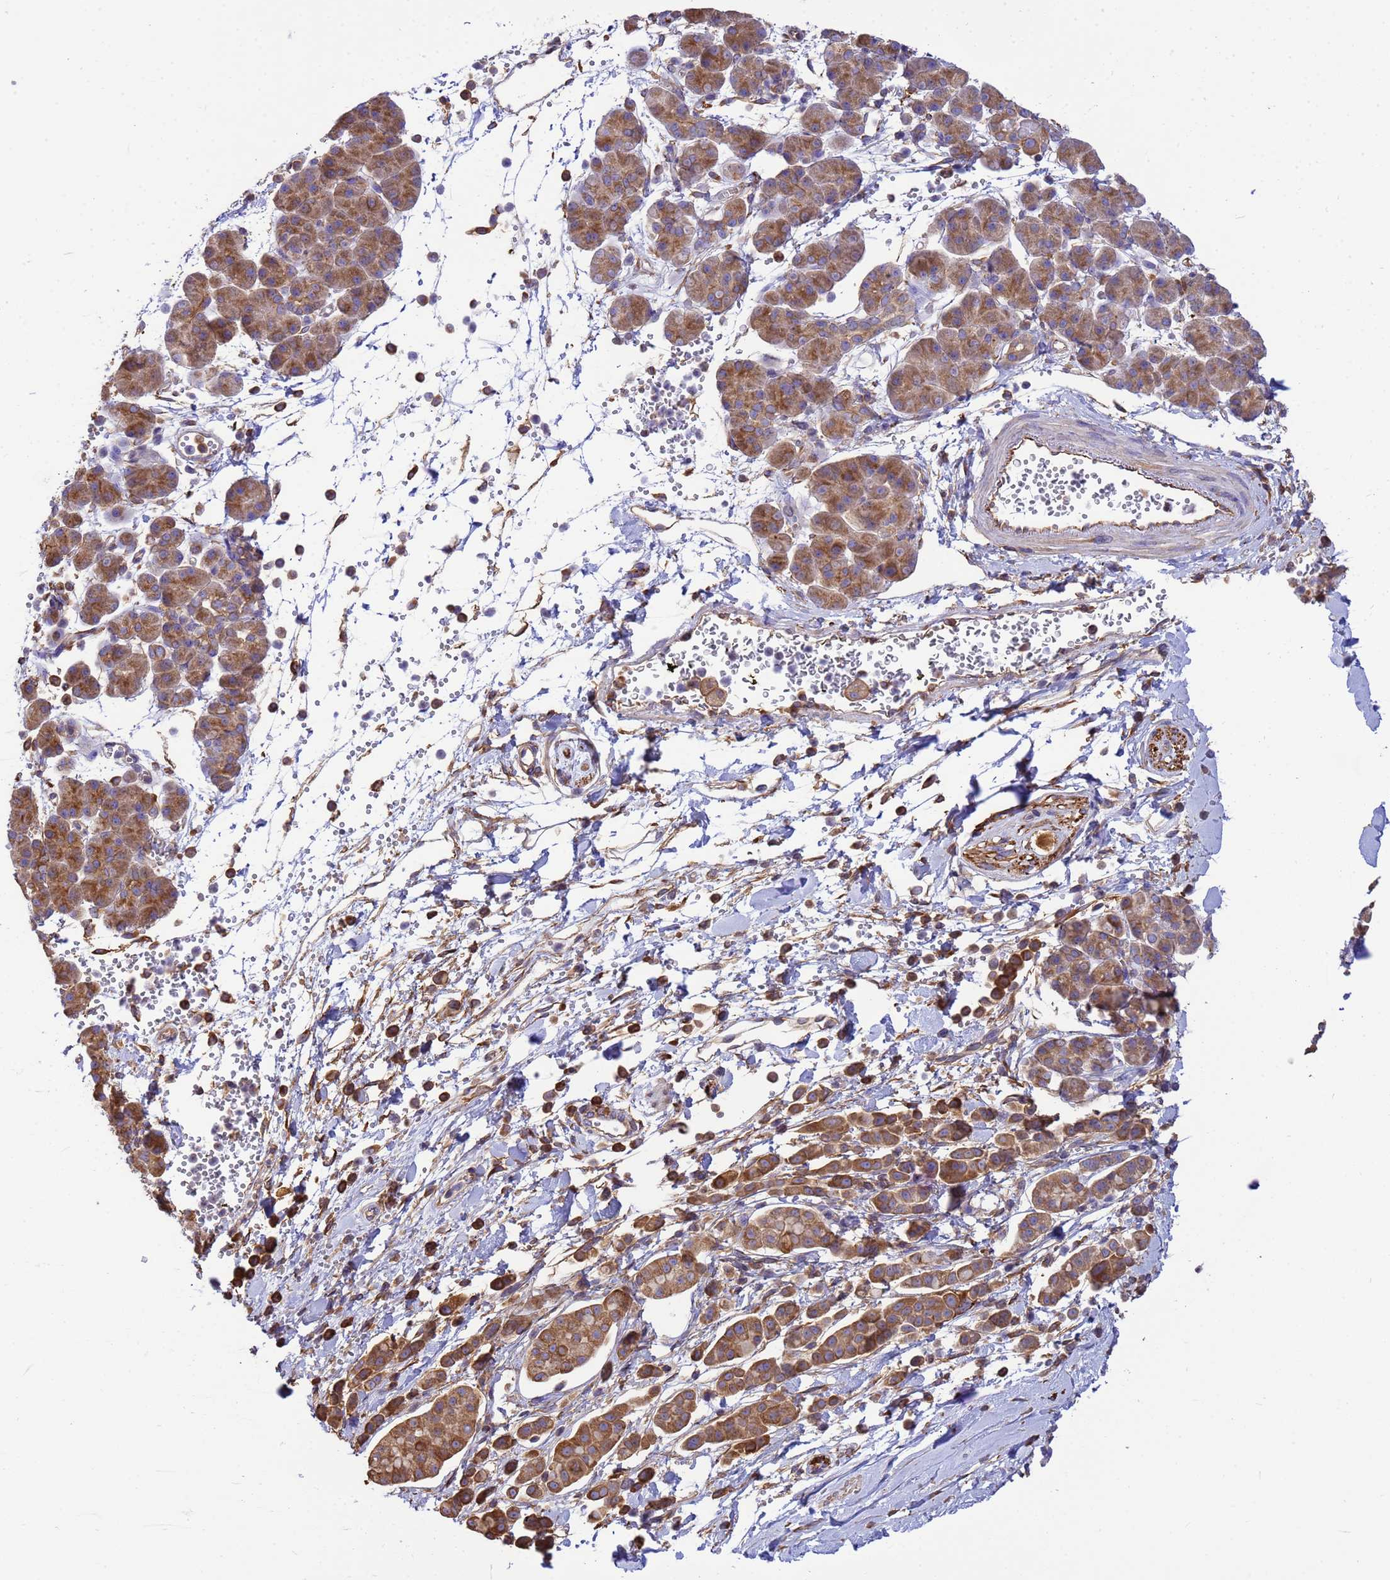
{"staining": {"intensity": "moderate", "quantity": ">75%", "location": "cytoplasmic/membranous"}, "tissue": "pancreatic cancer", "cell_type": "Tumor cells", "image_type": "cancer", "snomed": [{"axis": "morphology", "description": "Normal tissue, NOS"}, {"axis": "morphology", "description": "Adenocarcinoma, NOS"}, {"axis": "topography", "description": "Pancreas"}], "caption": "Protein analysis of adenocarcinoma (pancreatic) tissue demonstrates moderate cytoplasmic/membranous positivity in about >75% of tumor cells.", "gene": "TUBB1", "patient": {"sex": "female", "age": 64}}